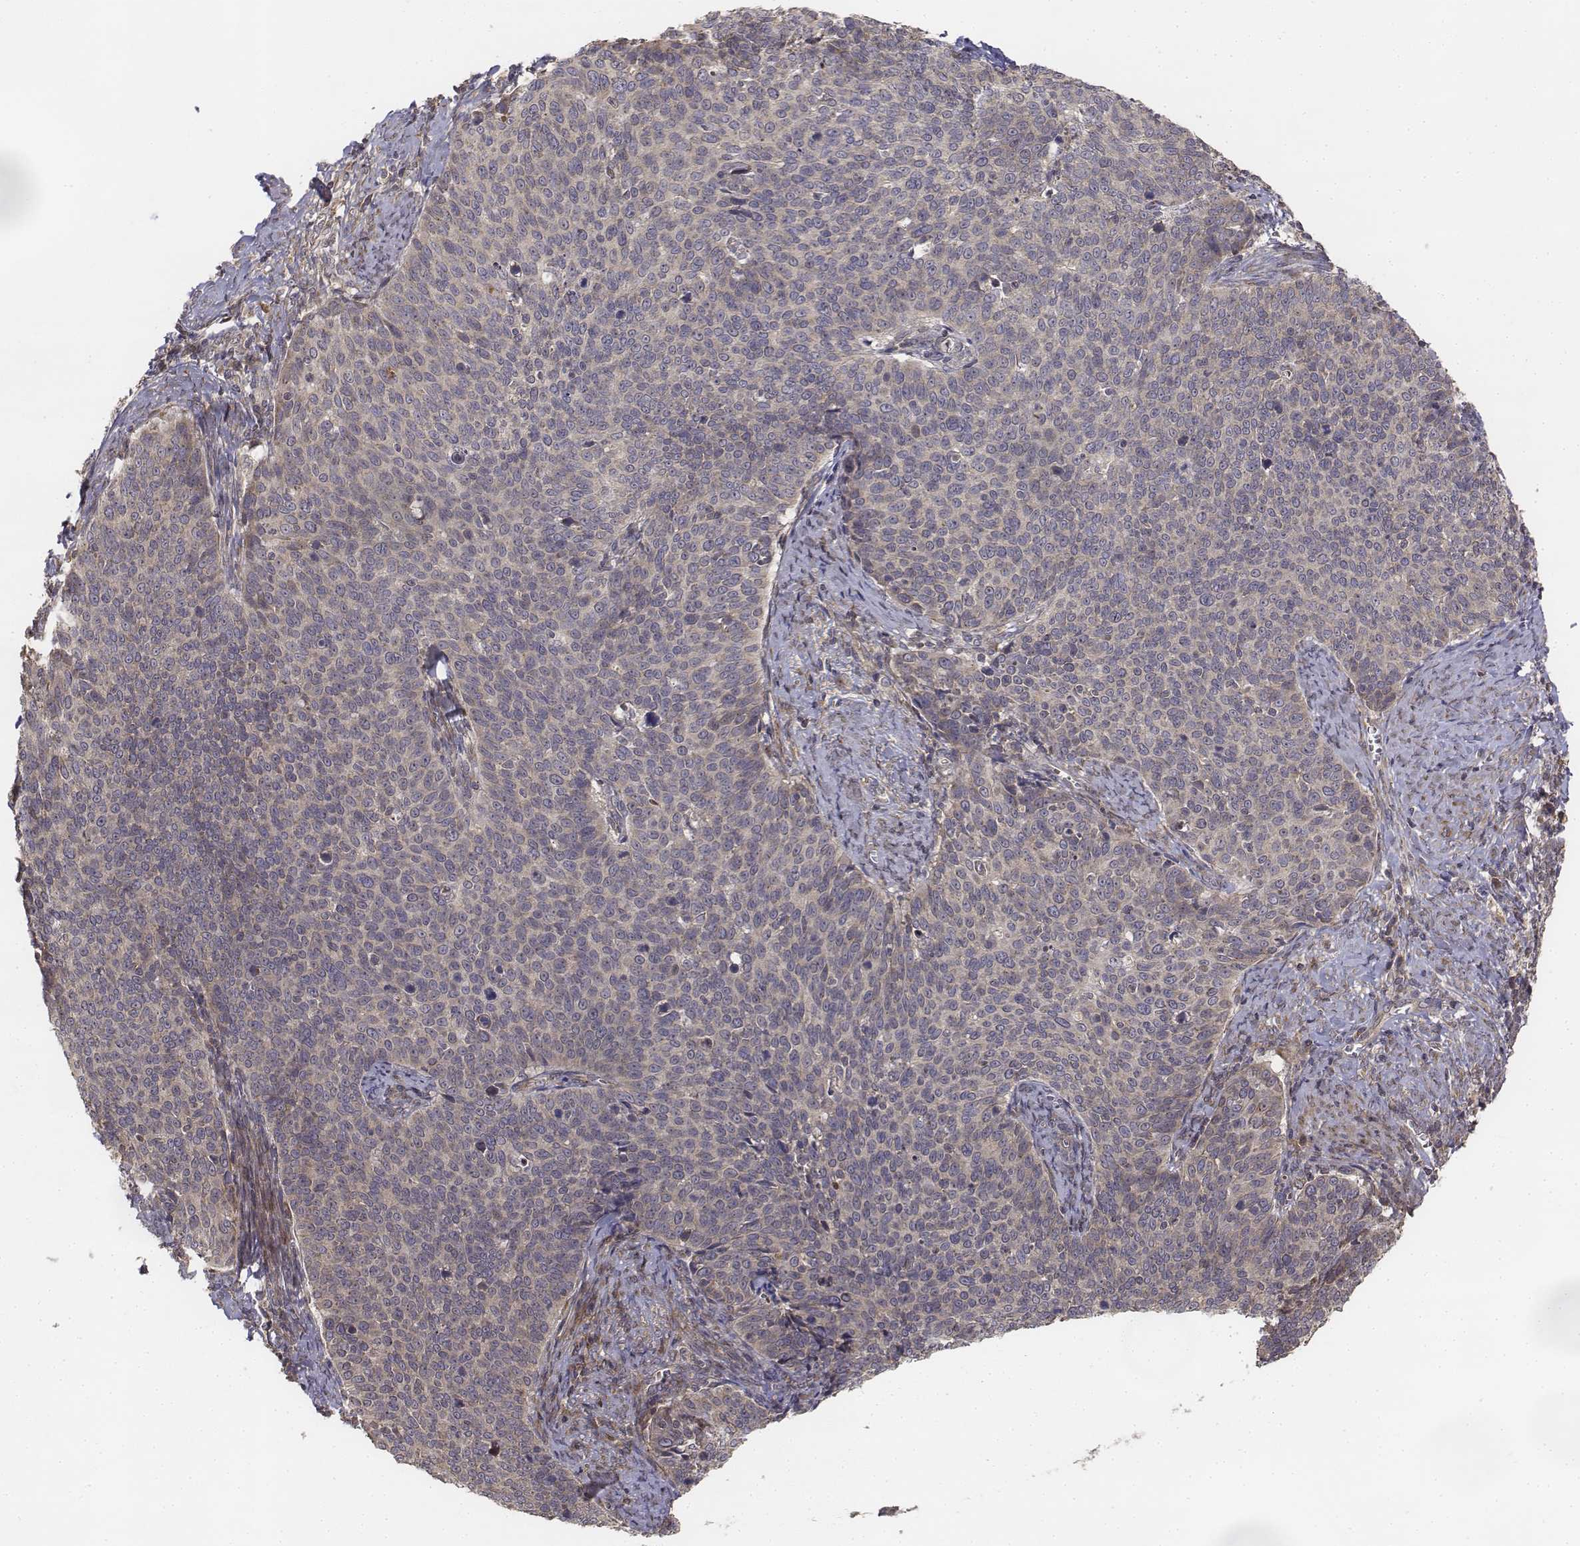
{"staining": {"intensity": "weak", "quantity": "<25%", "location": "cytoplasmic/membranous"}, "tissue": "cervical cancer", "cell_type": "Tumor cells", "image_type": "cancer", "snomed": [{"axis": "morphology", "description": "Normal tissue, NOS"}, {"axis": "morphology", "description": "Squamous cell carcinoma, NOS"}, {"axis": "topography", "description": "Cervix"}], "caption": "The histopathology image displays no staining of tumor cells in cervical squamous cell carcinoma.", "gene": "FBXO21", "patient": {"sex": "female", "age": 39}}